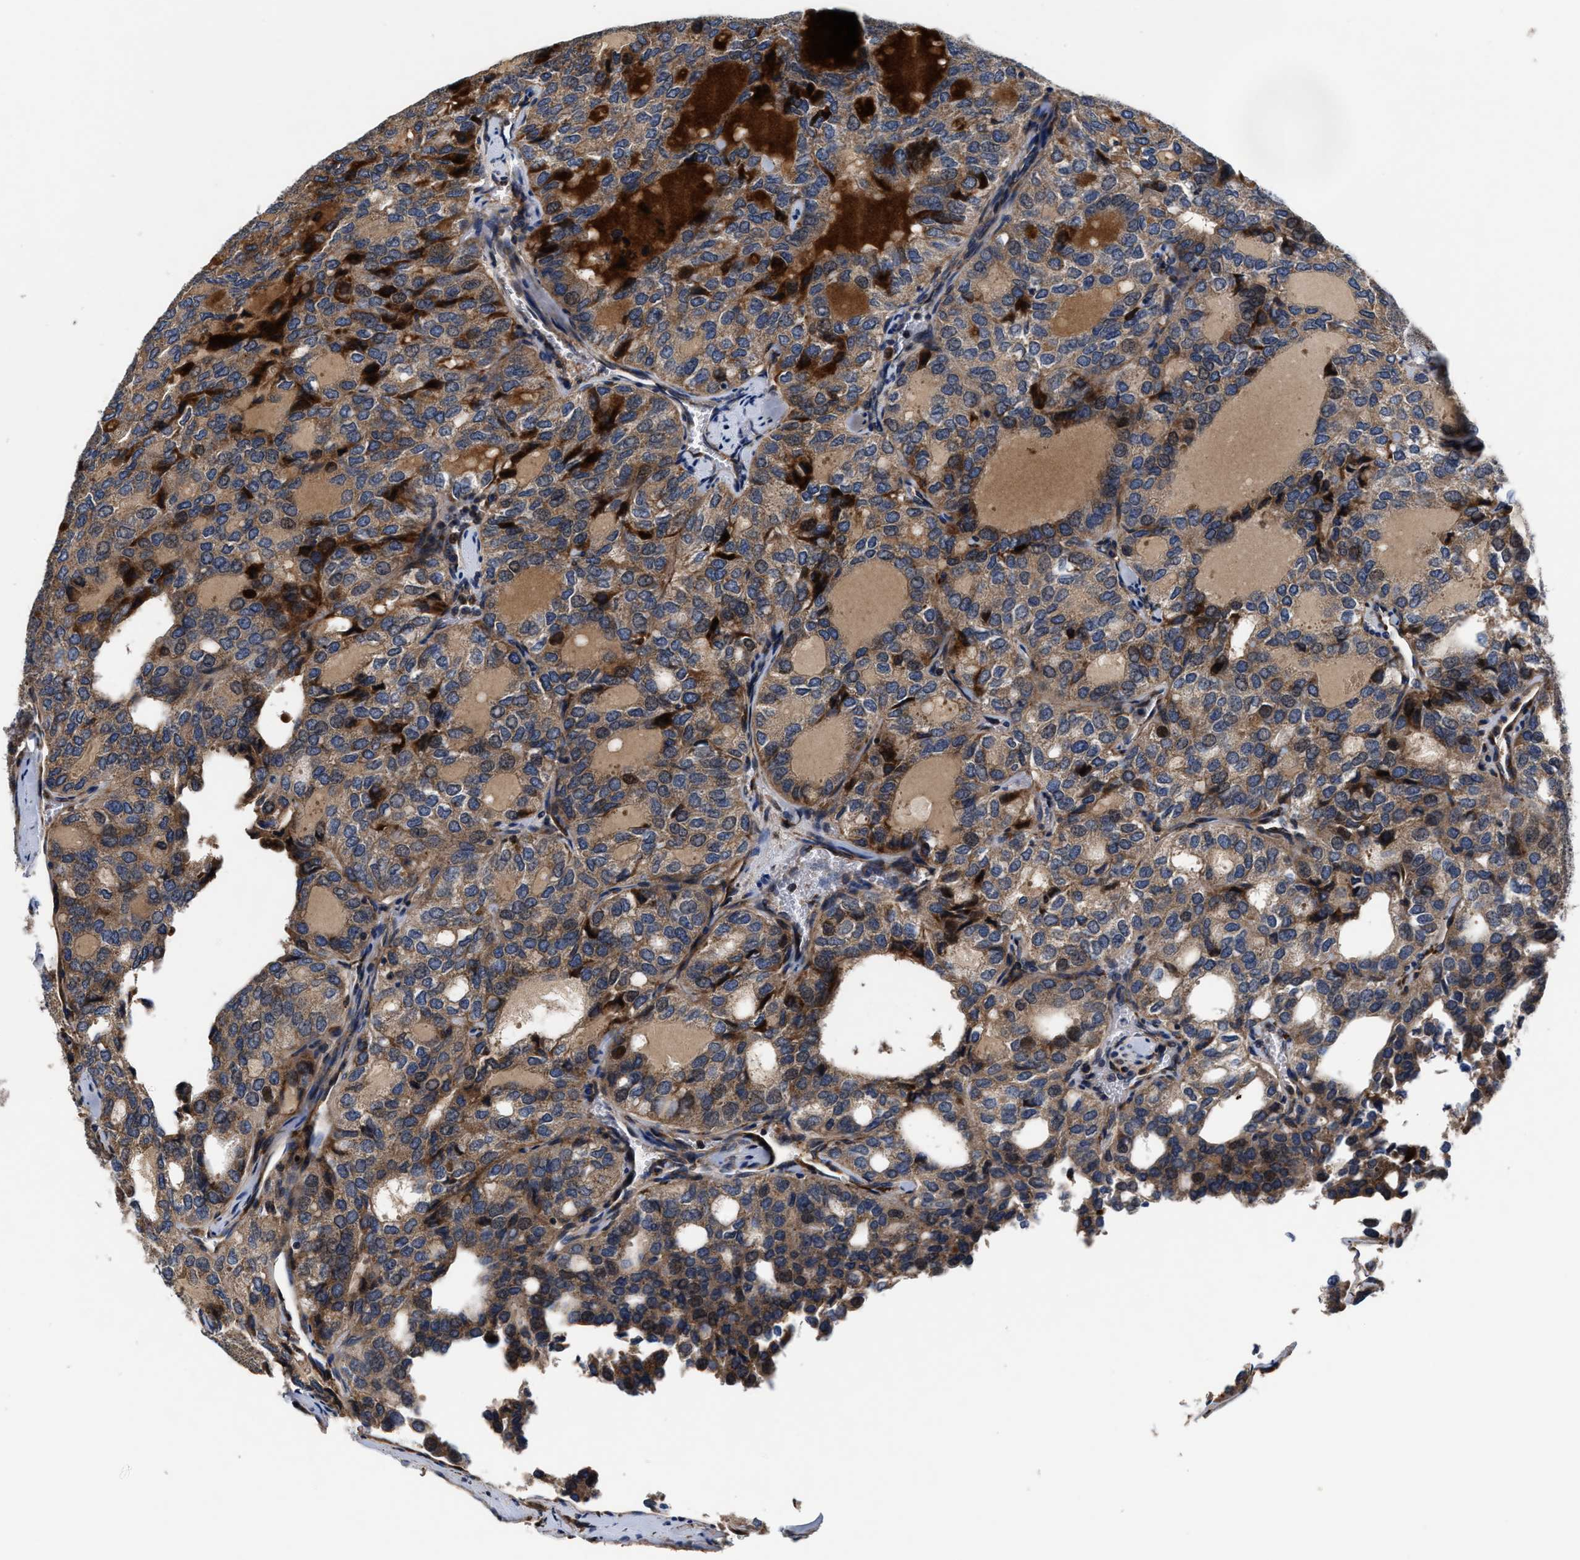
{"staining": {"intensity": "moderate", "quantity": ">75%", "location": "cytoplasmic/membranous"}, "tissue": "thyroid cancer", "cell_type": "Tumor cells", "image_type": "cancer", "snomed": [{"axis": "morphology", "description": "Follicular adenoma carcinoma, NOS"}, {"axis": "topography", "description": "Thyroid gland"}], "caption": "Protein expression analysis of thyroid cancer (follicular adenoma carcinoma) displays moderate cytoplasmic/membranous positivity in about >75% of tumor cells.", "gene": "SLC12A2", "patient": {"sex": "male", "age": 75}}